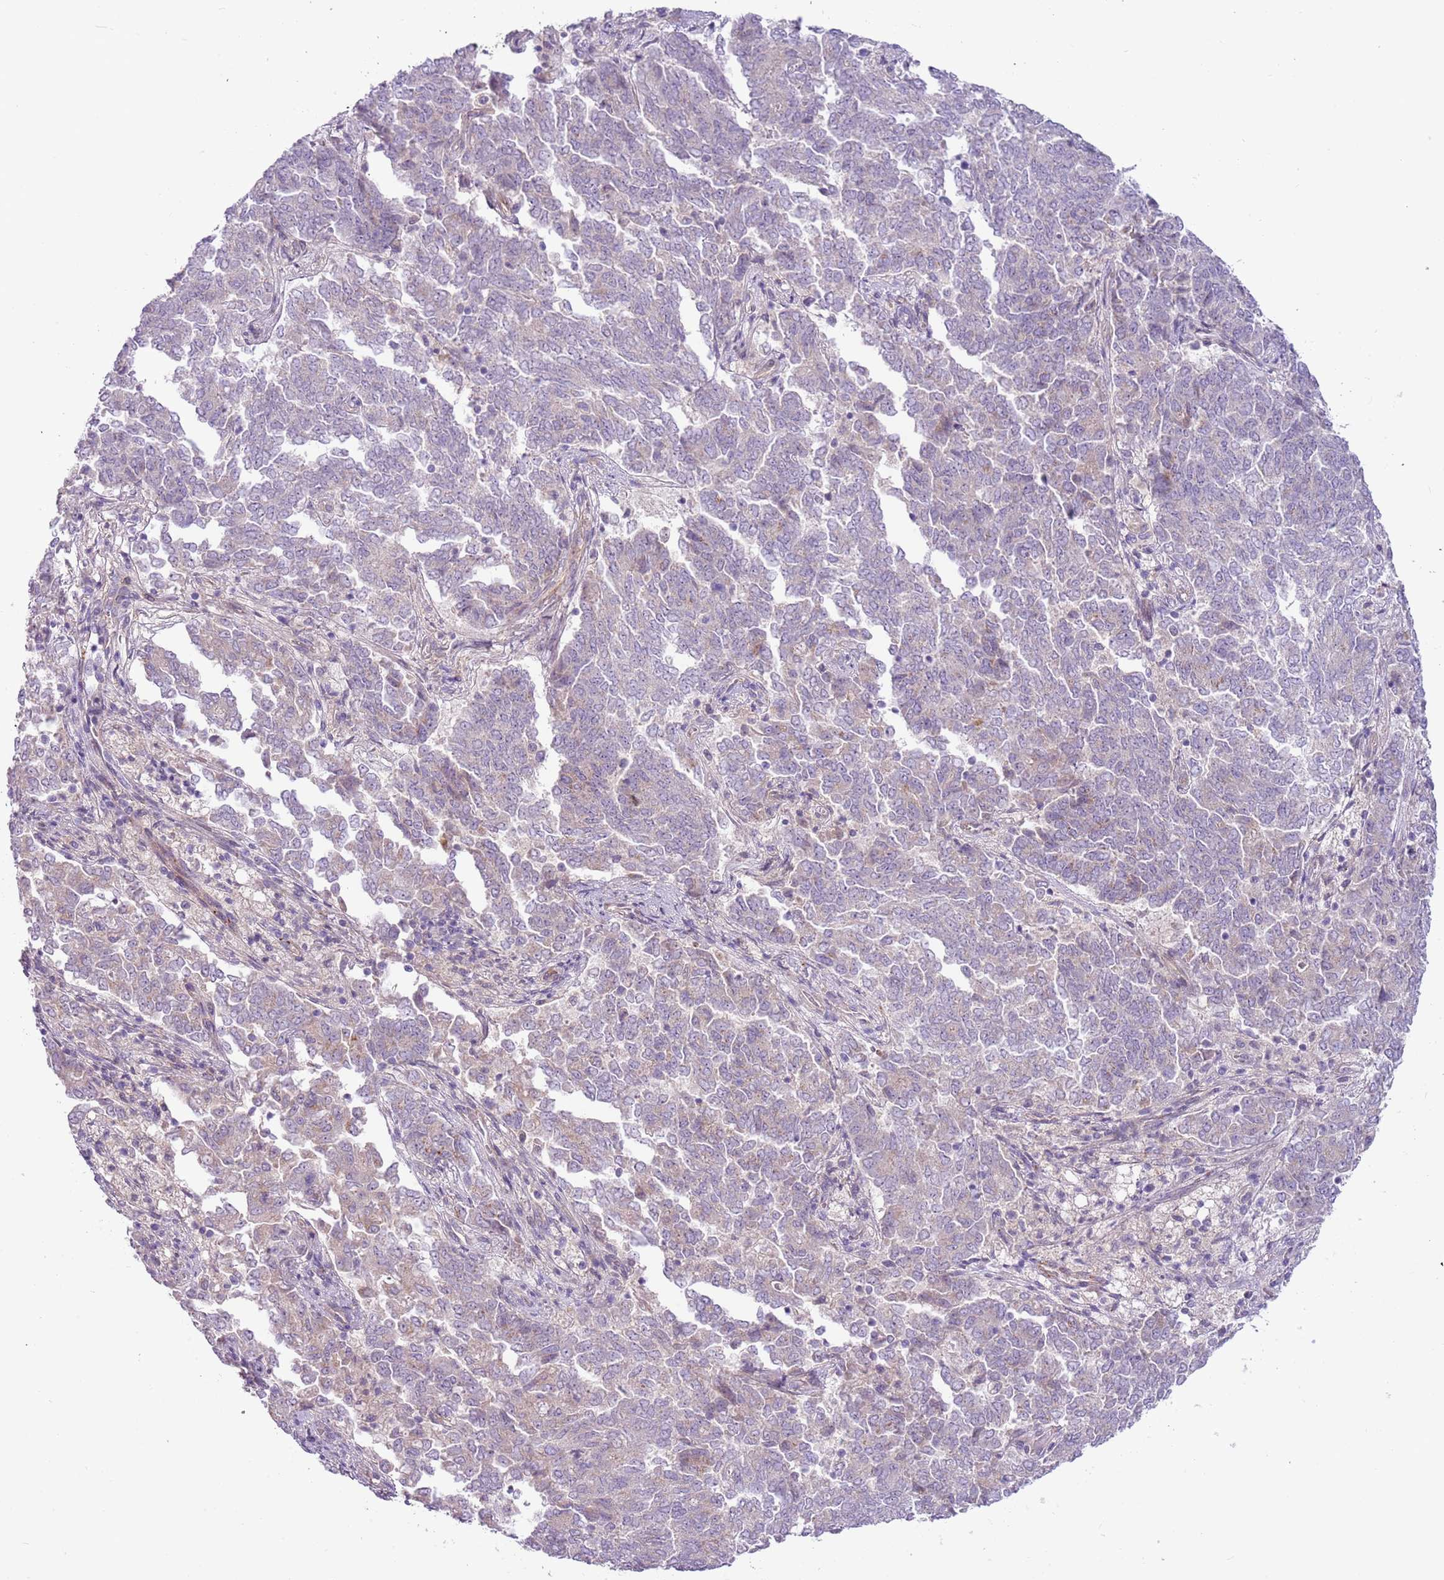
{"staining": {"intensity": "negative", "quantity": "none", "location": "none"}, "tissue": "endometrial cancer", "cell_type": "Tumor cells", "image_type": "cancer", "snomed": [{"axis": "morphology", "description": "Adenocarcinoma, NOS"}, {"axis": "topography", "description": "Endometrium"}], "caption": "An immunohistochemistry (IHC) photomicrograph of endometrial cancer is shown. There is no staining in tumor cells of endometrial cancer. Brightfield microscopy of immunohistochemistry stained with DAB (3,3'-diaminobenzidine) (brown) and hematoxylin (blue), captured at high magnification.", "gene": "MRO", "patient": {"sex": "female", "age": 80}}